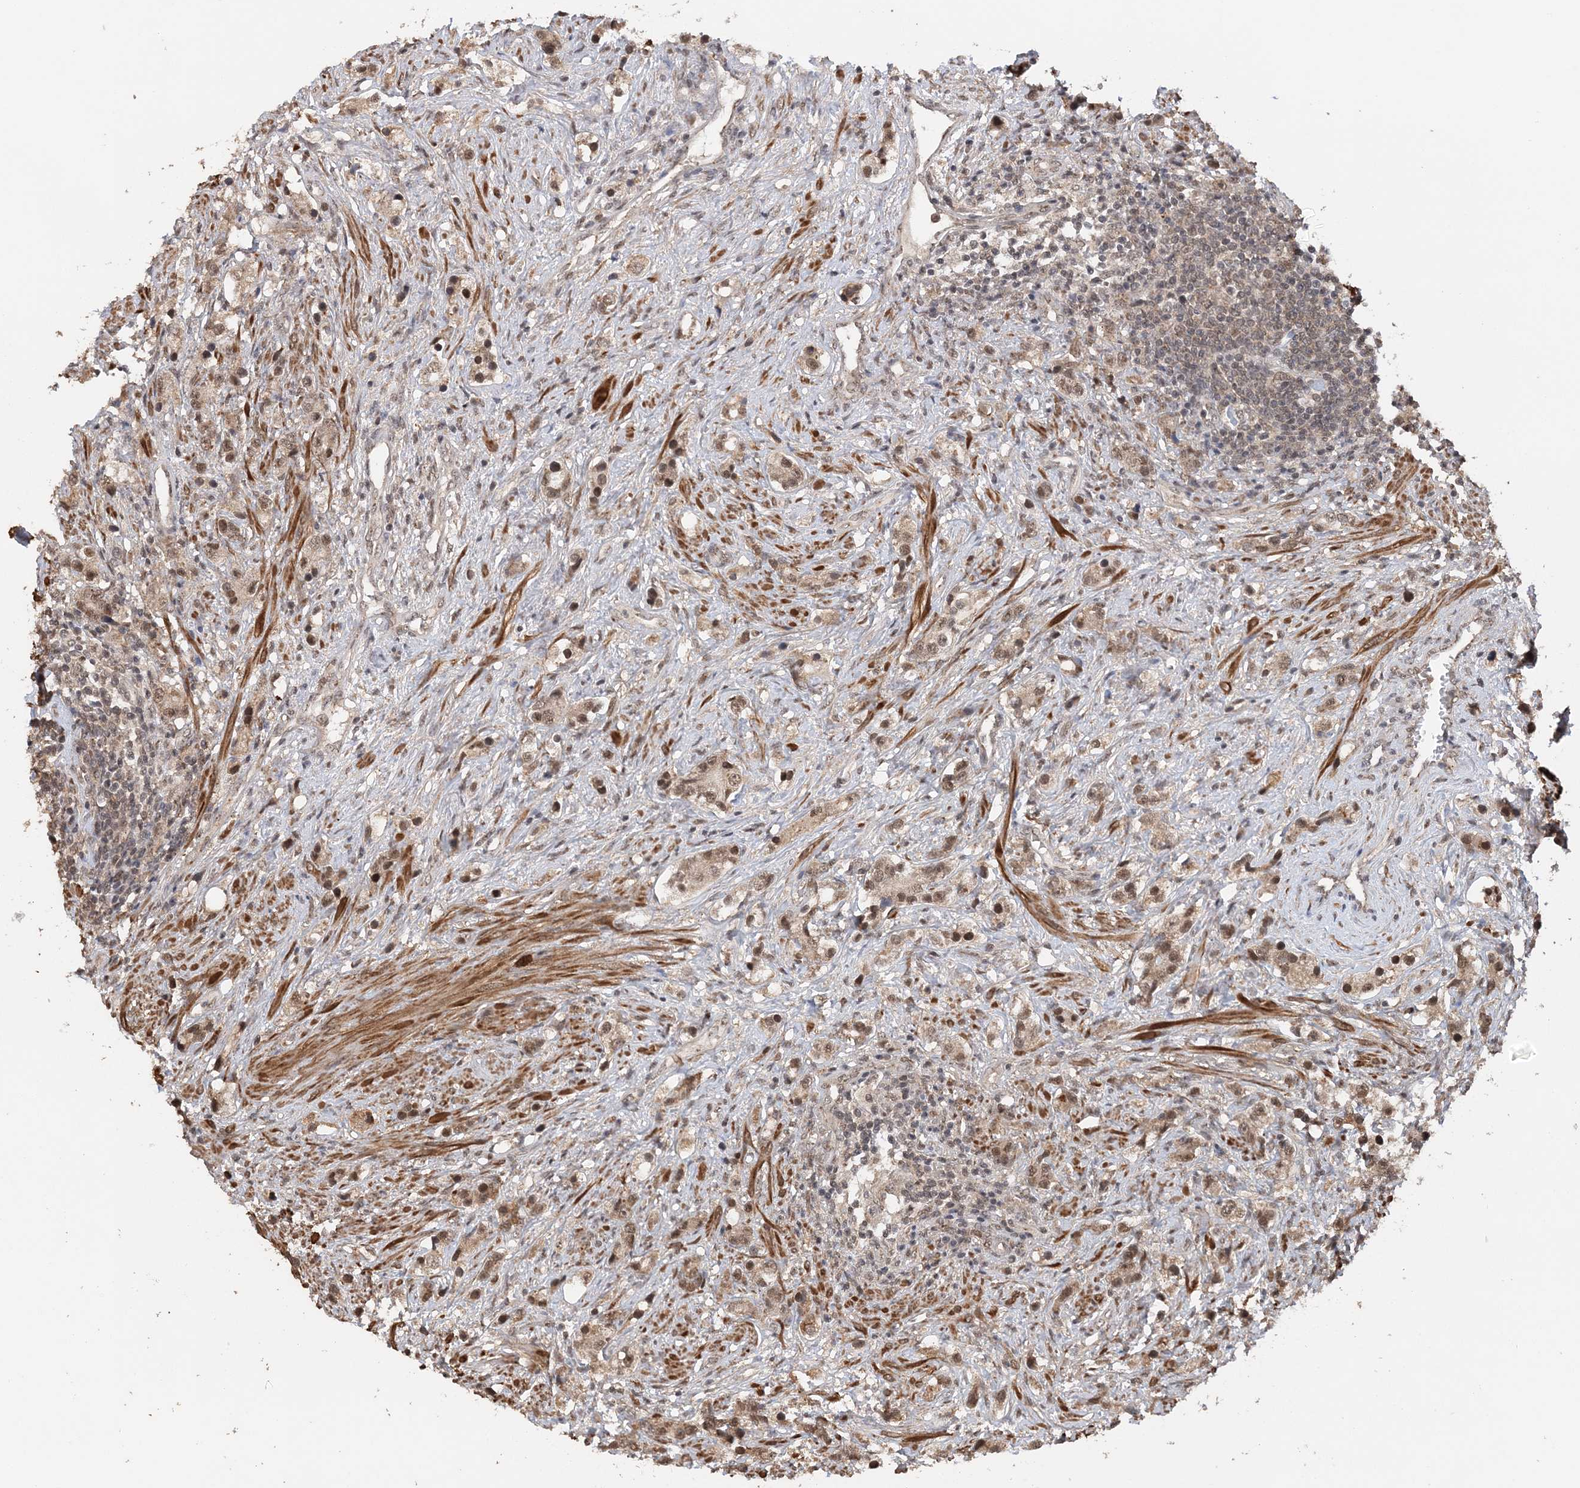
{"staining": {"intensity": "moderate", "quantity": "25%-75%", "location": "nuclear"}, "tissue": "prostate cancer", "cell_type": "Tumor cells", "image_type": "cancer", "snomed": [{"axis": "morphology", "description": "Adenocarcinoma, High grade"}, {"axis": "topography", "description": "Prostate"}], "caption": "A micrograph showing moderate nuclear staining in approximately 25%-75% of tumor cells in prostate adenocarcinoma (high-grade), as visualized by brown immunohistochemical staining.", "gene": "TSHZ2", "patient": {"sex": "male", "age": 63}}